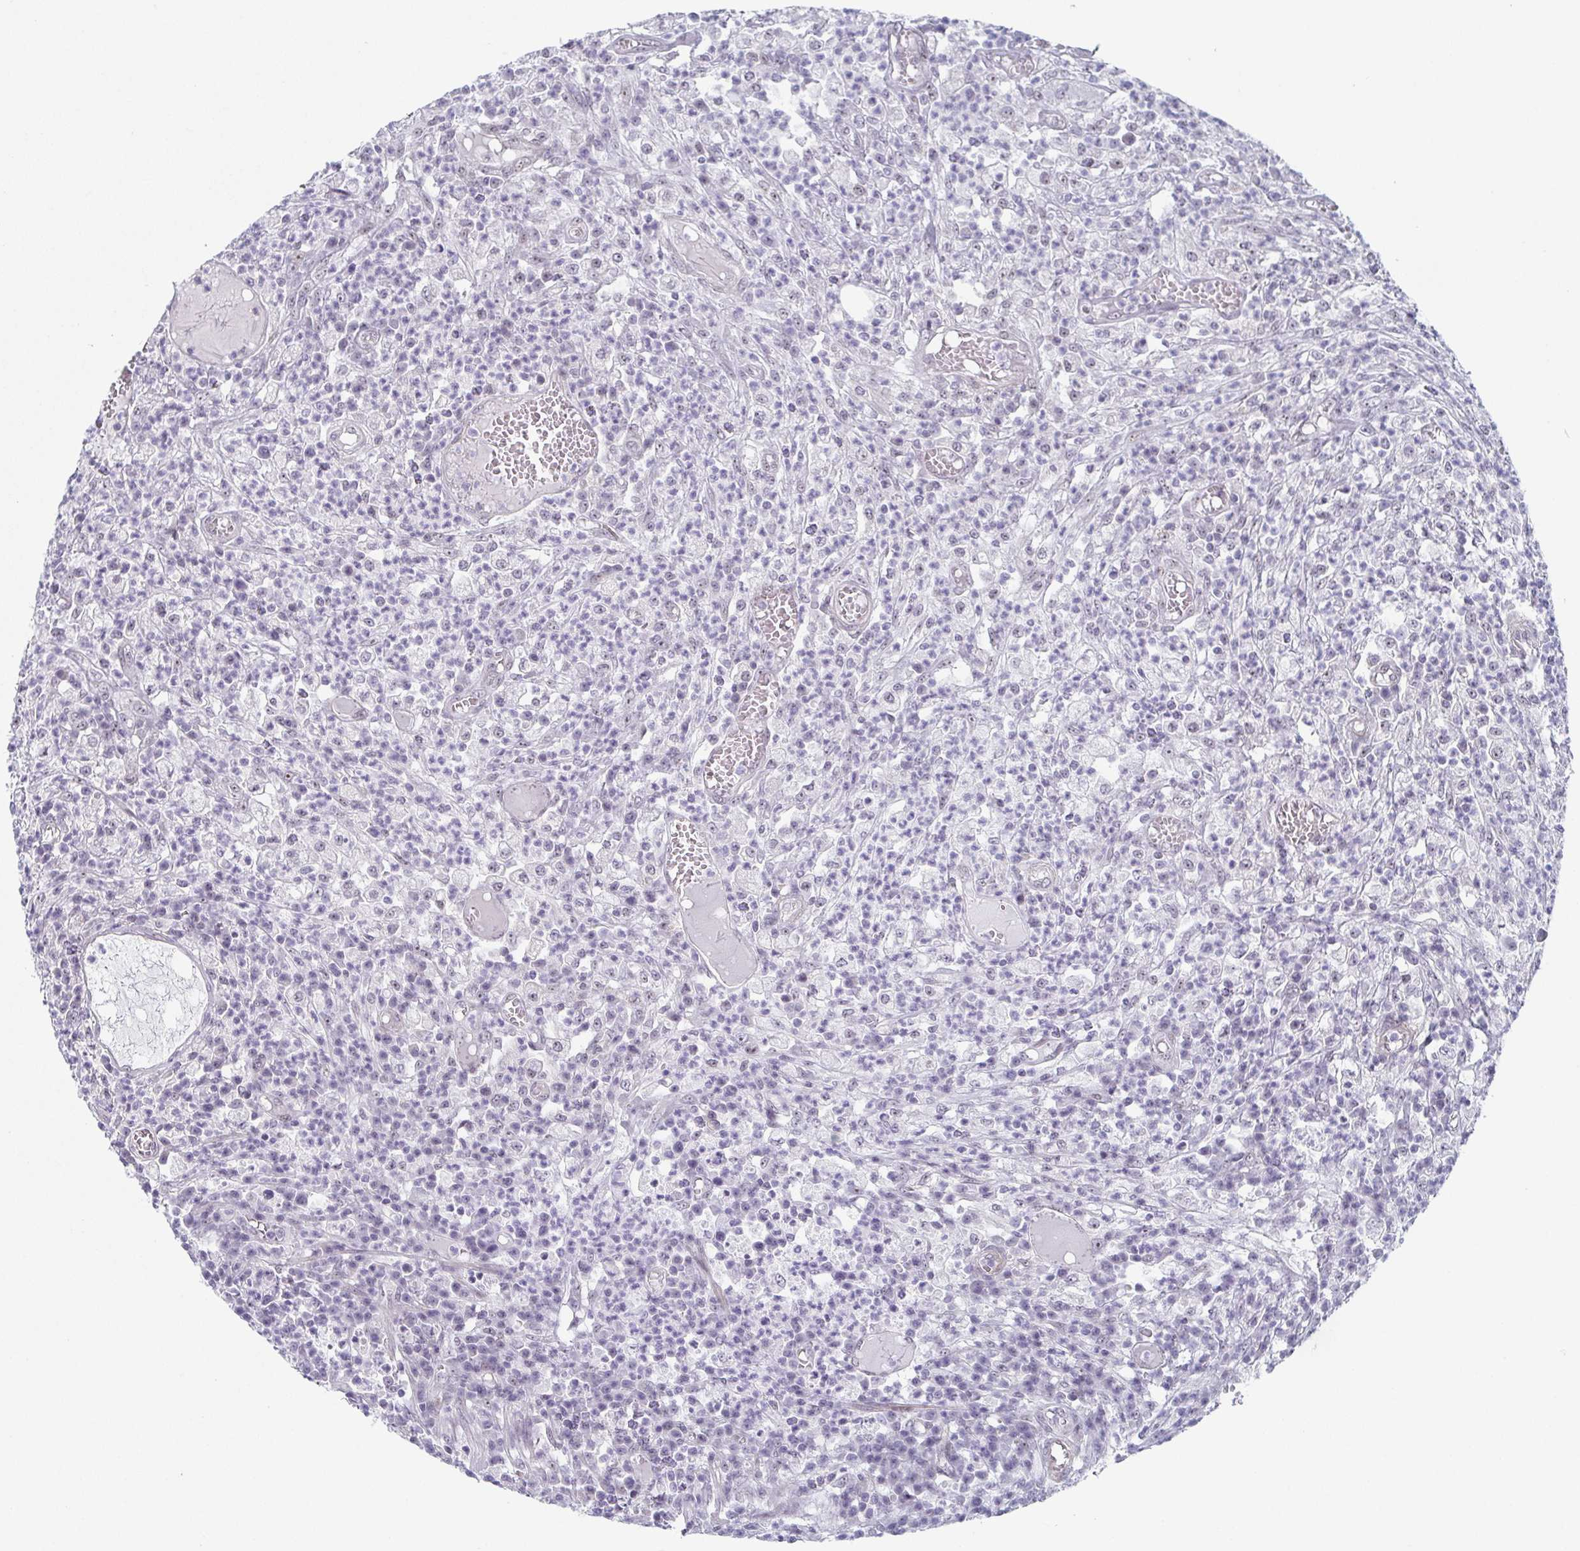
{"staining": {"intensity": "negative", "quantity": "none", "location": "none"}, "tissue": "colorectal cancer", "cell_type": "Tumor cells", "image_type": "cancer", "snomed": [{"axis": "morphology", "description": "Normal tissue, NOS"}, {"axis": "morphology", "description": "Adenocarcinoma, NOS"}, {"axis": "topography", "description": "Colon"}], "caption": "Colorectal cancer (adenocarcinoma) stained for a protein using immunohistochemistry (IHC) displays no positivity tumor cells.", "gene": "EXOSC7", "patient": {"sex": "male", "age": 65}}